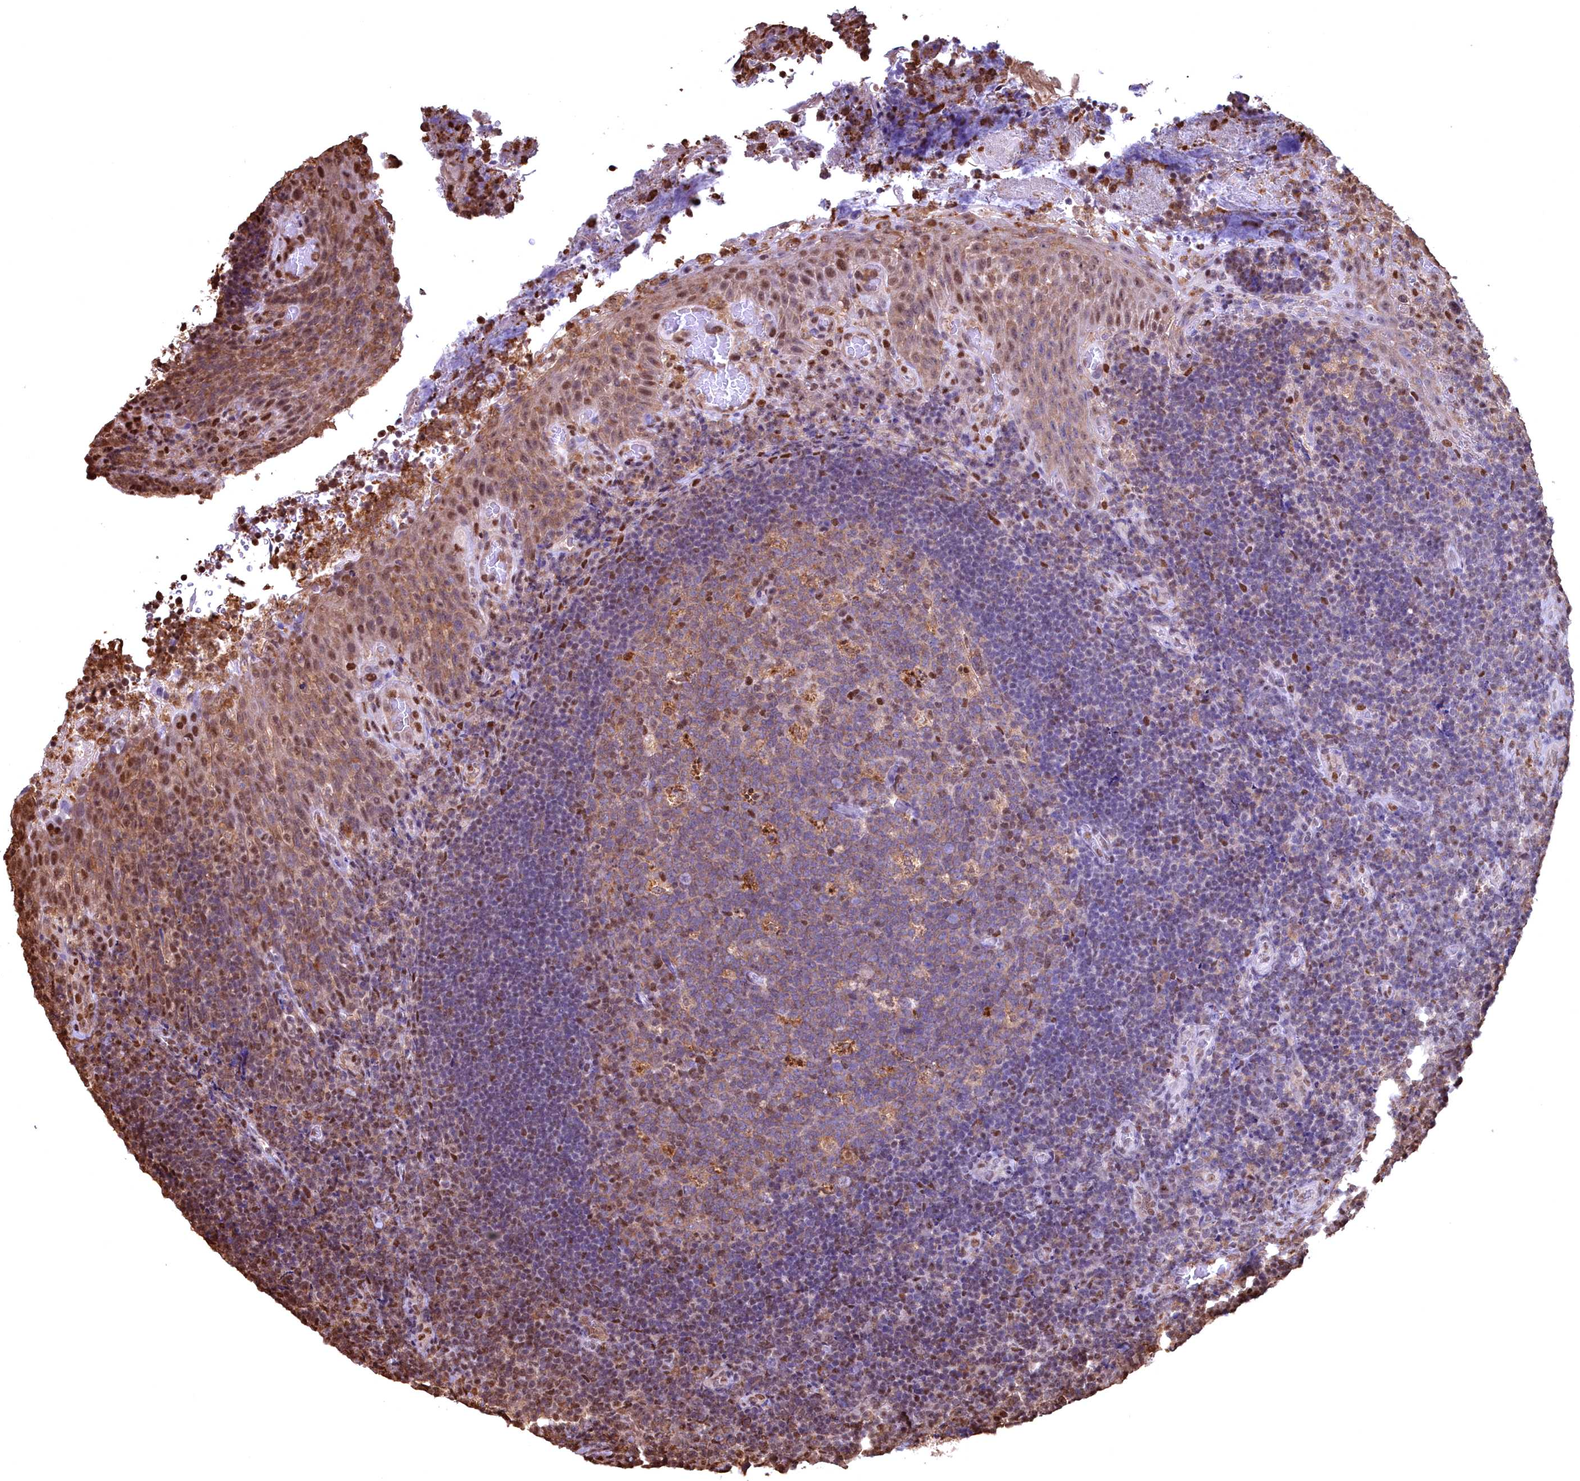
{"staining": {"intensity": "weak", "quantity": ">75%", "location": "cytoplasmic/membranous"}, "tissue": "tonsil", "cell_type": "Germinal center cells", "image_type": "normal", "snomed": [{"axis": "morphology", "description": "Normal tissue, NOS"}, {"axis": "topography", "description": "Tonsil"}], "caption": "Protein staining of unremarkable tonsil displays weak cytoplasmic/membranous positivity in approximately >75% of germinal center cells.", "gene": "GAPDH", "patient": {"sex": "male", "age": 17}}